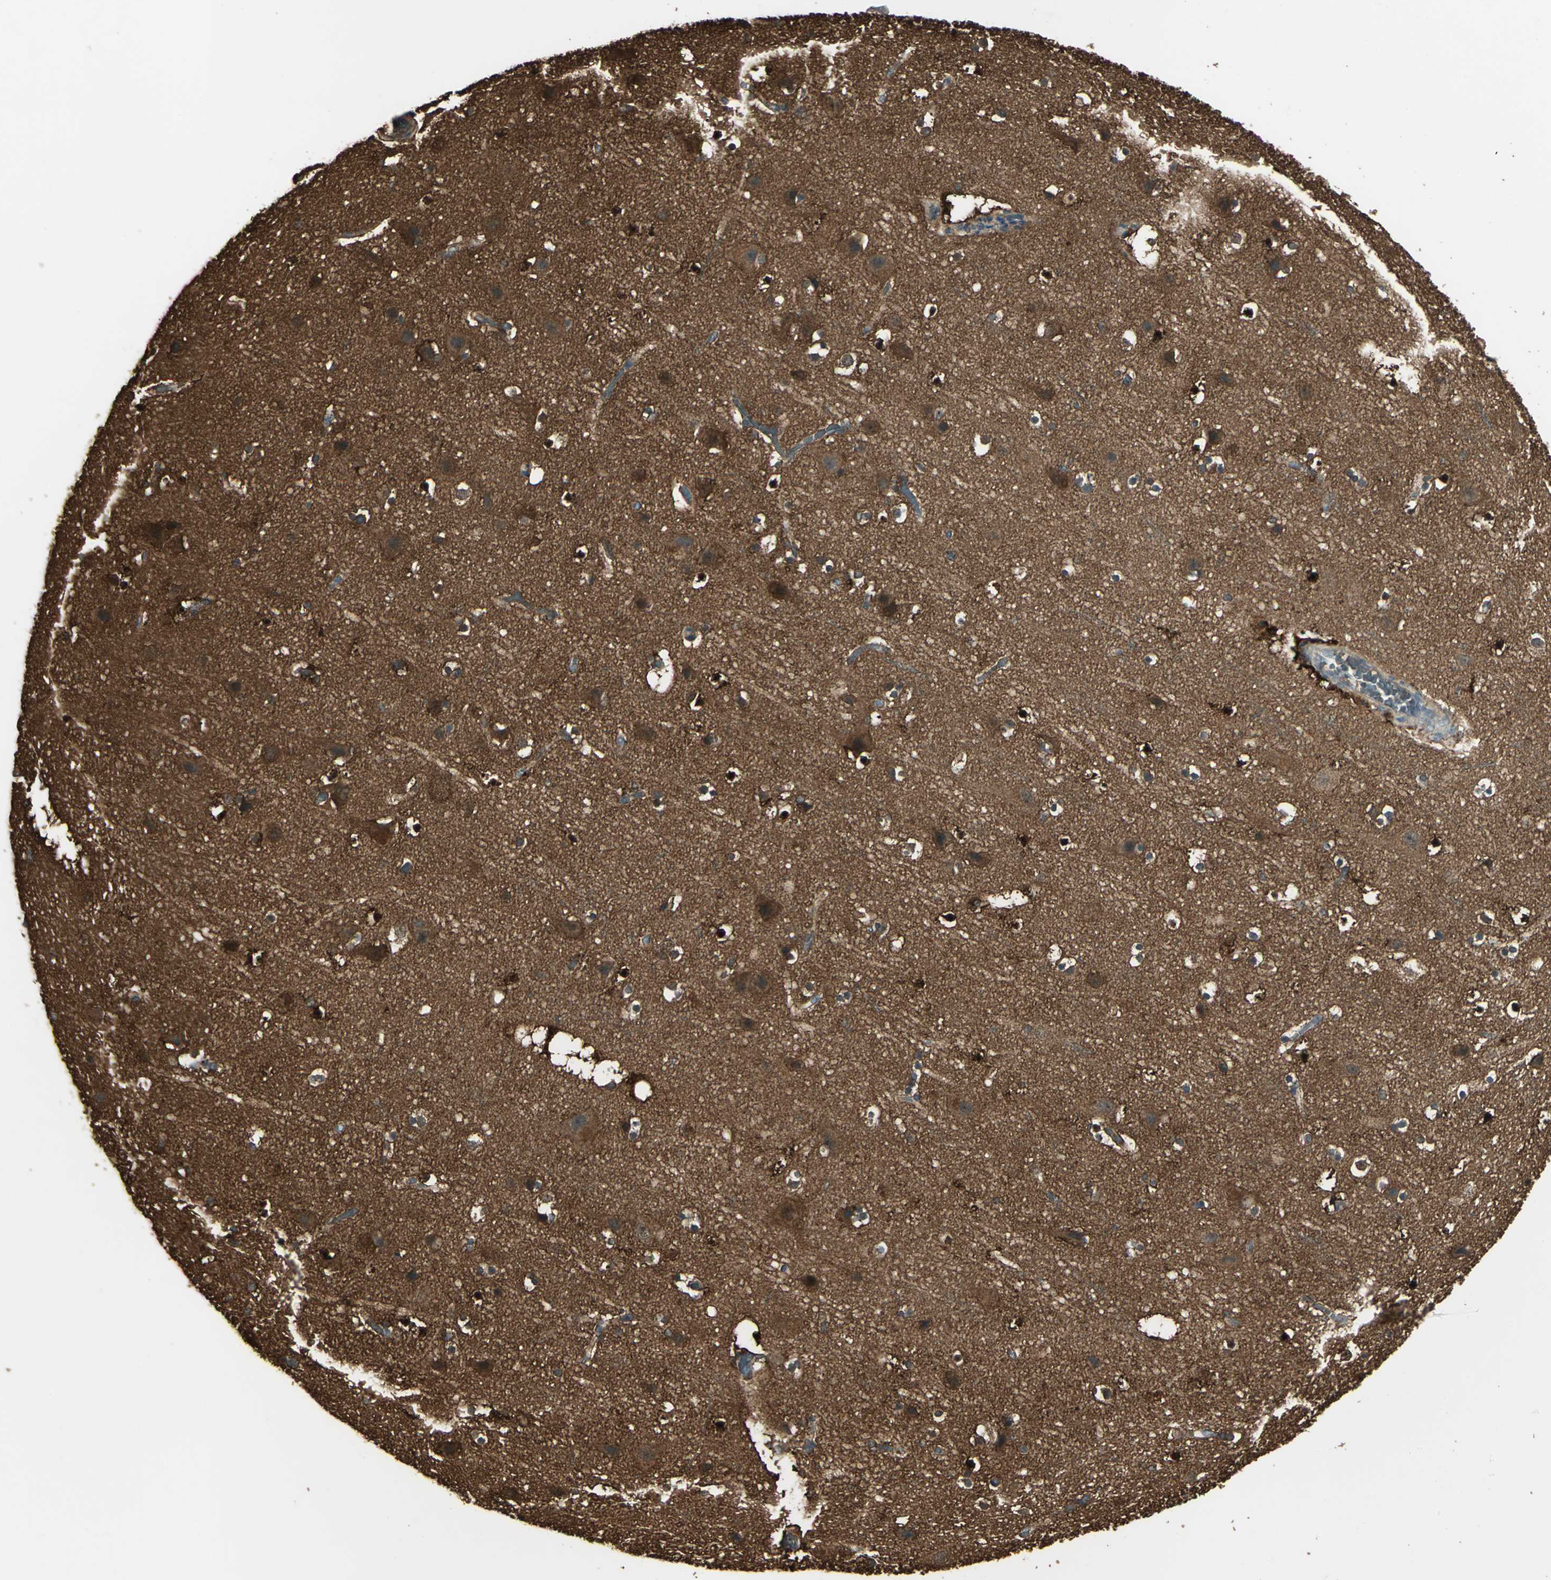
{"staining": {"intensity": "moderate", "quantity": "25%-75%", "location": "cytoplasmic/membranous"}, "tissue": "cerebral cortex", "cell_type": "Endothelial cells", "image_type": "normal", "snomed": [{"axis": "morphology", "description": "Normal tissue, NOS"}, {"axis": "topography", "description": "Cerebral cortex"}], "caption": "Protein staining of normal cerebral cortex shows moderate cytoplasmic/membranous expression in about 25%-75% of endothelial cells.", "gene": "DDAH1", "patient": {"sex": "male", "age": 45}}